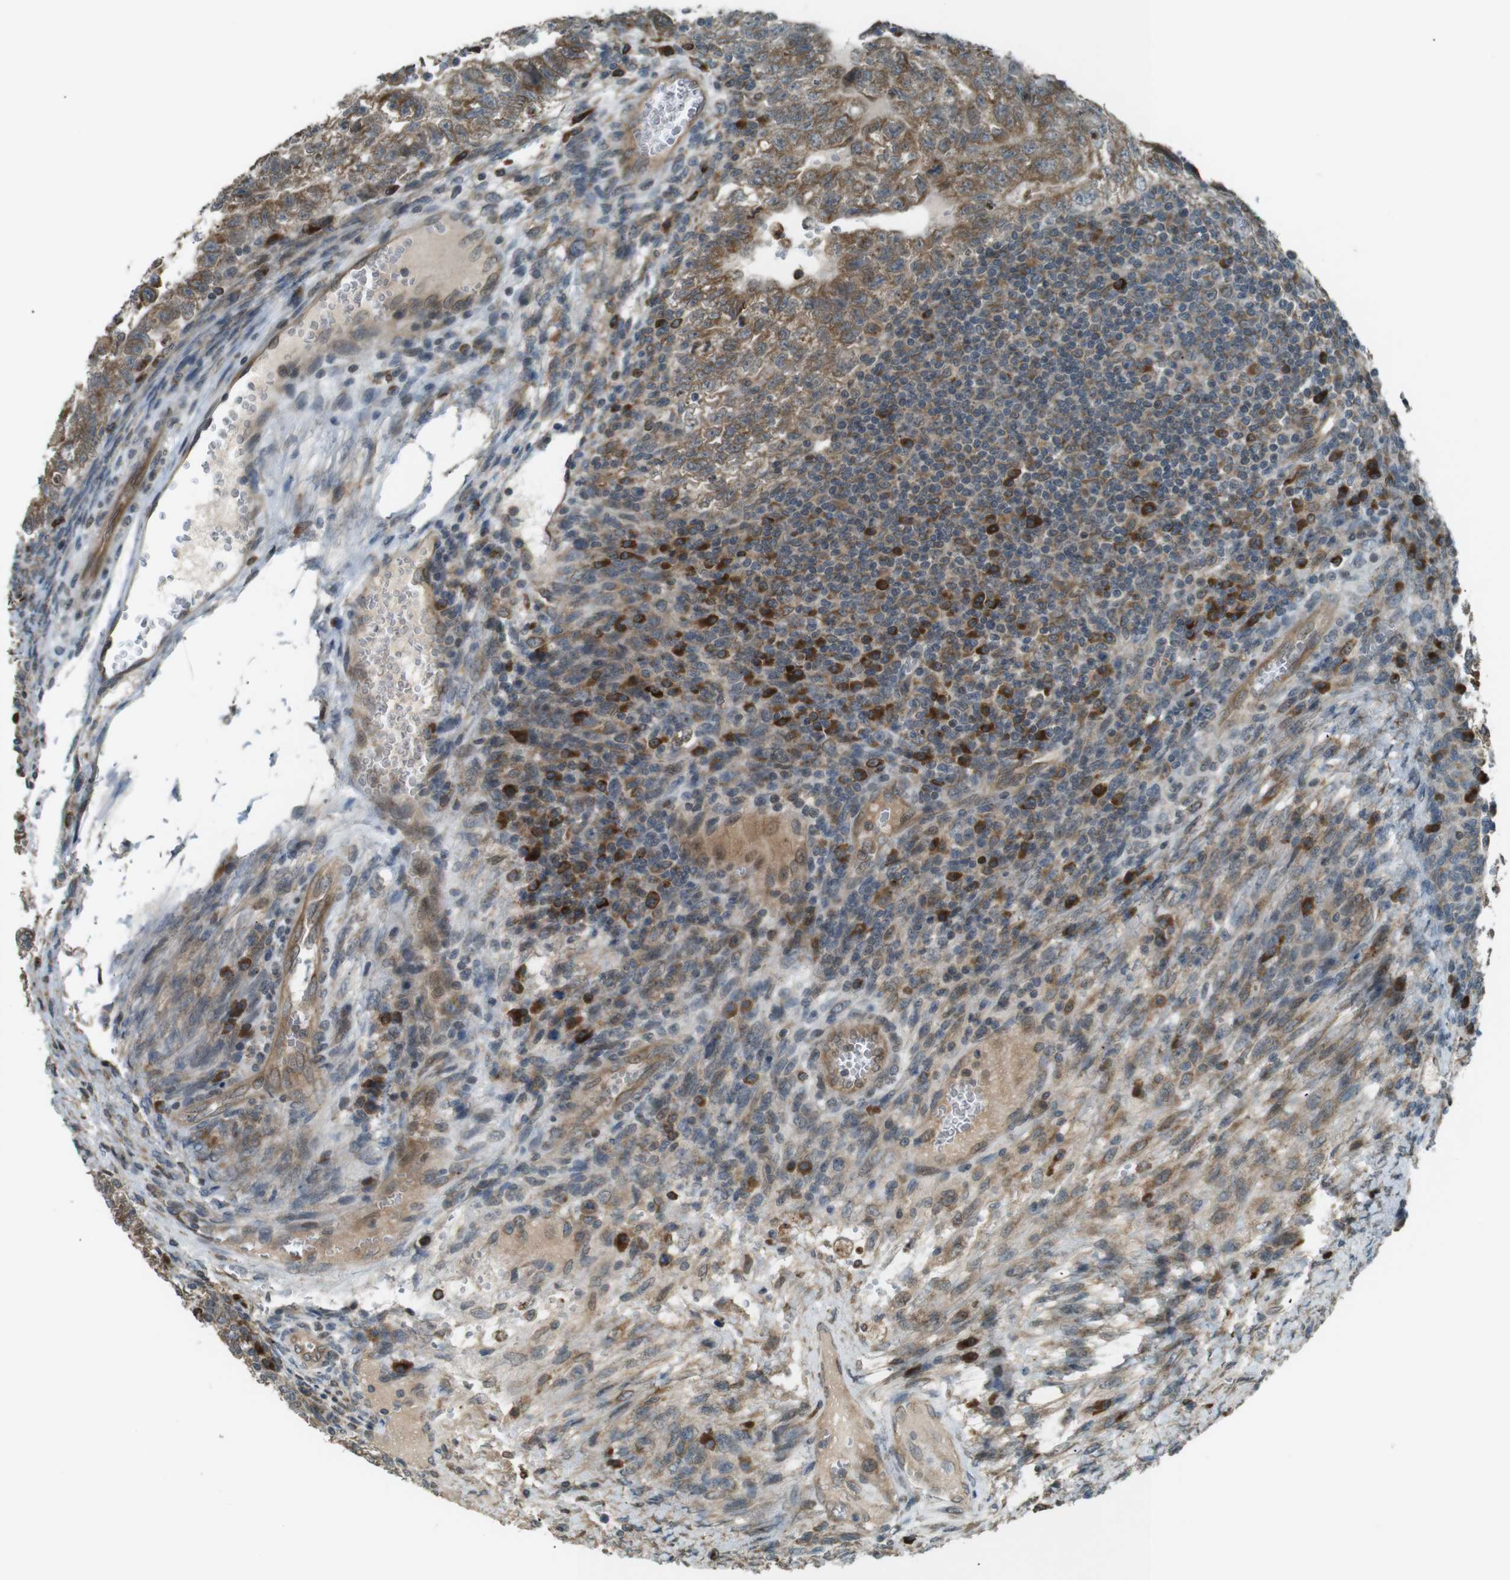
{"staining": {"intensity": "moderate", "quantity": ">75%", "location": "cytoplasmic/membranous"}, "tissue": "testis cancer", "cell_type": "Tumor cells", "image_type": "cancer", "snomed": [{"axis": "morphology", "description": "Seminoma, NOS"}, {"axis": "morphology", "description": "Carcinoma, Embryonal, NOS"}, {"axis": "topography", "description": "Testis"}], "caption": "Seminoma (testis) stained with a protein marker demonstrates moderate staining in tumor cells.", "gene": "TMED4", "patient": {"sex": "male", "age": 38}}